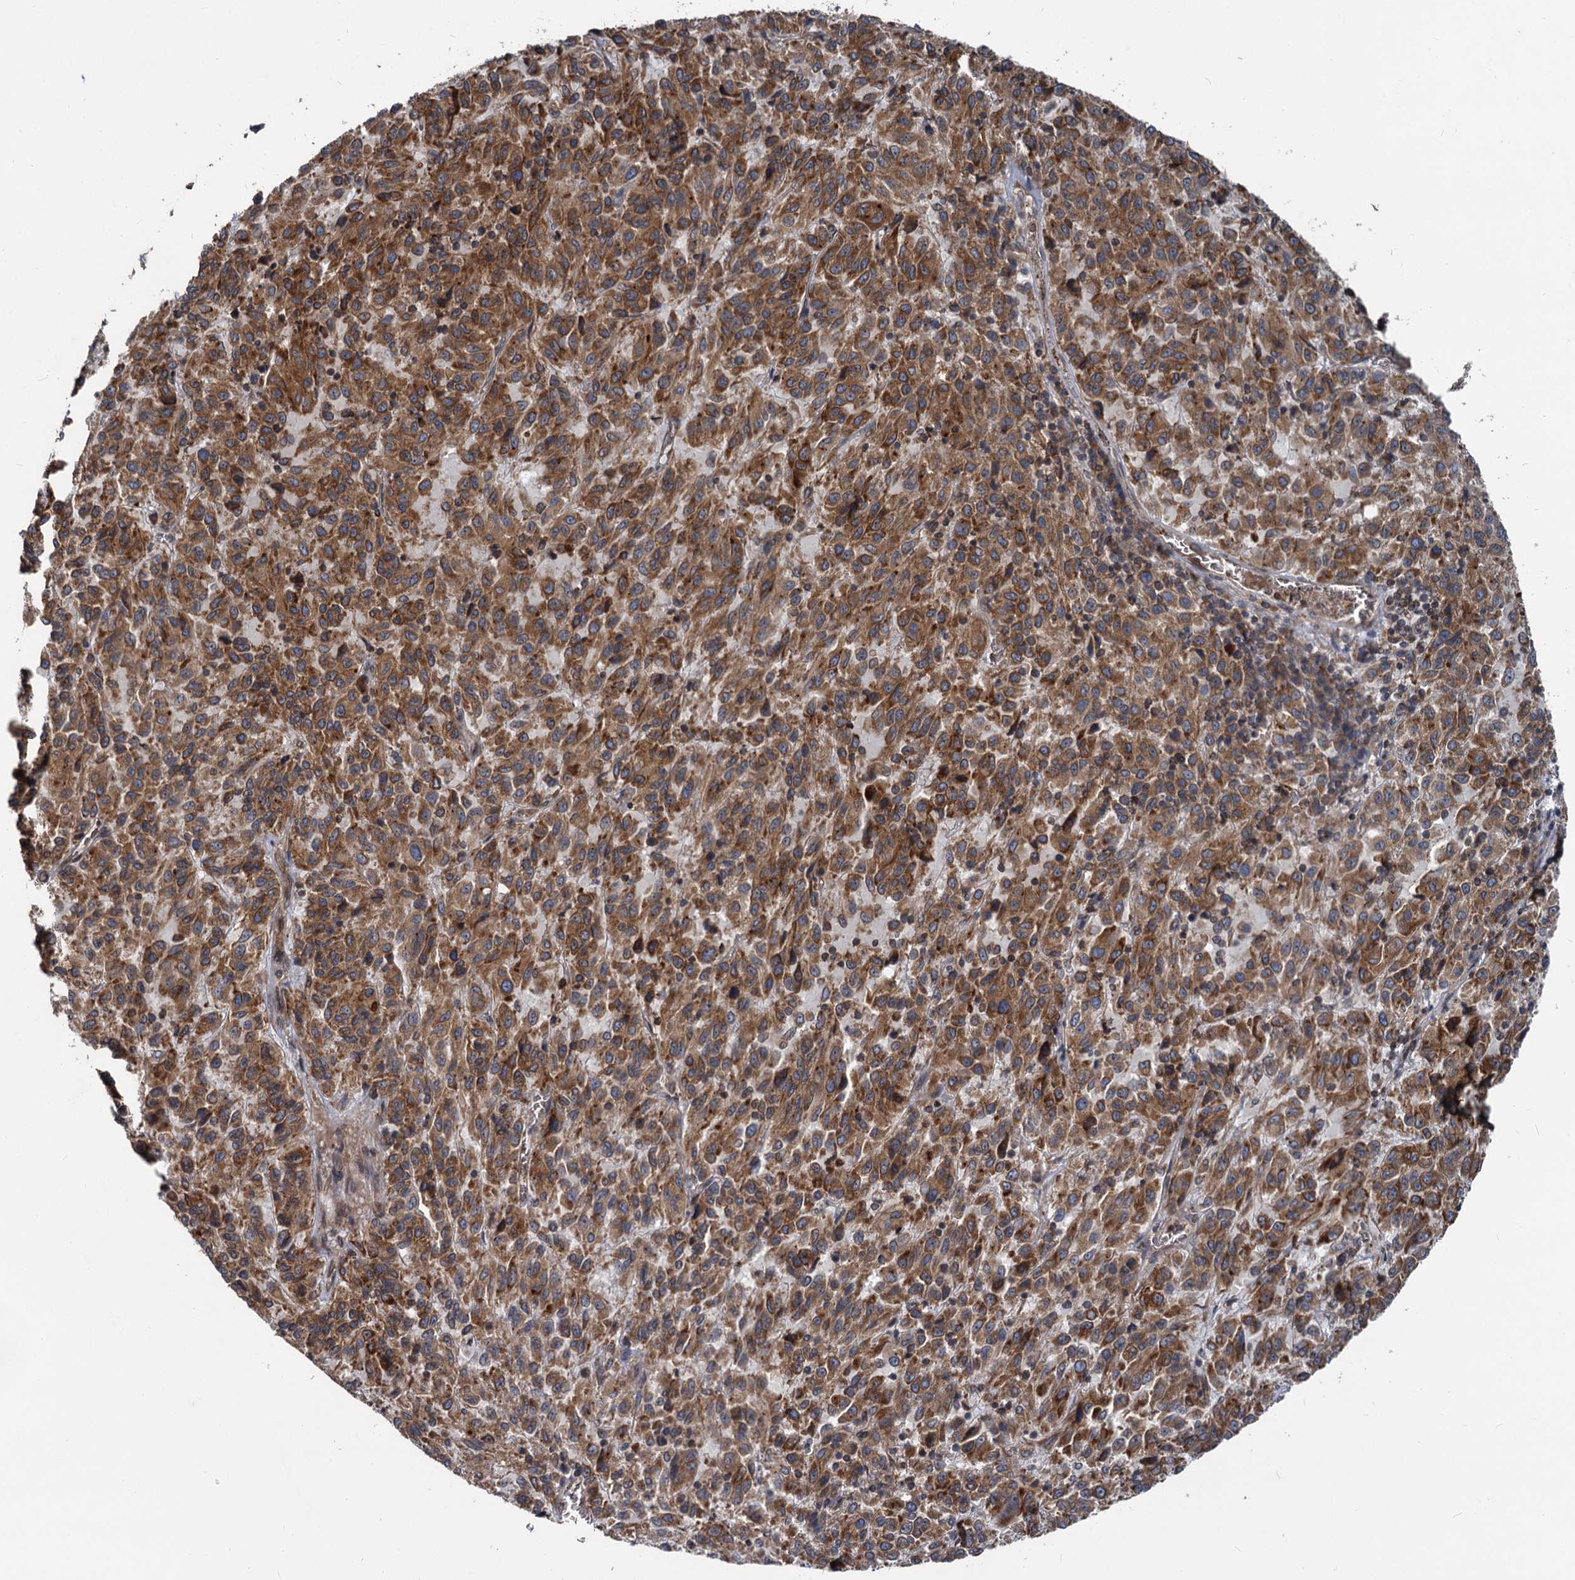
{"staining": {"intensity": "strong", "quantity": ">75%", "location": "cytoplasmic/membranous"}, "tissue": "melanoma", "cell_type": "Tumor cells", "image_type": "cancer", "snomed": [{"axis": "morphology", "description": "Malignant melanoma, Metastatic site"}, {"axis": "topography", "description": "Lung"}], "caption": "Protein positivity by IHC demonstrates strong cytoplasmic/membranous staining in about >75% of tumor cells in malignant melanoma (metastatic site).", "gene": "STIM1", "patient": {"sex": "male", "age": 64}}